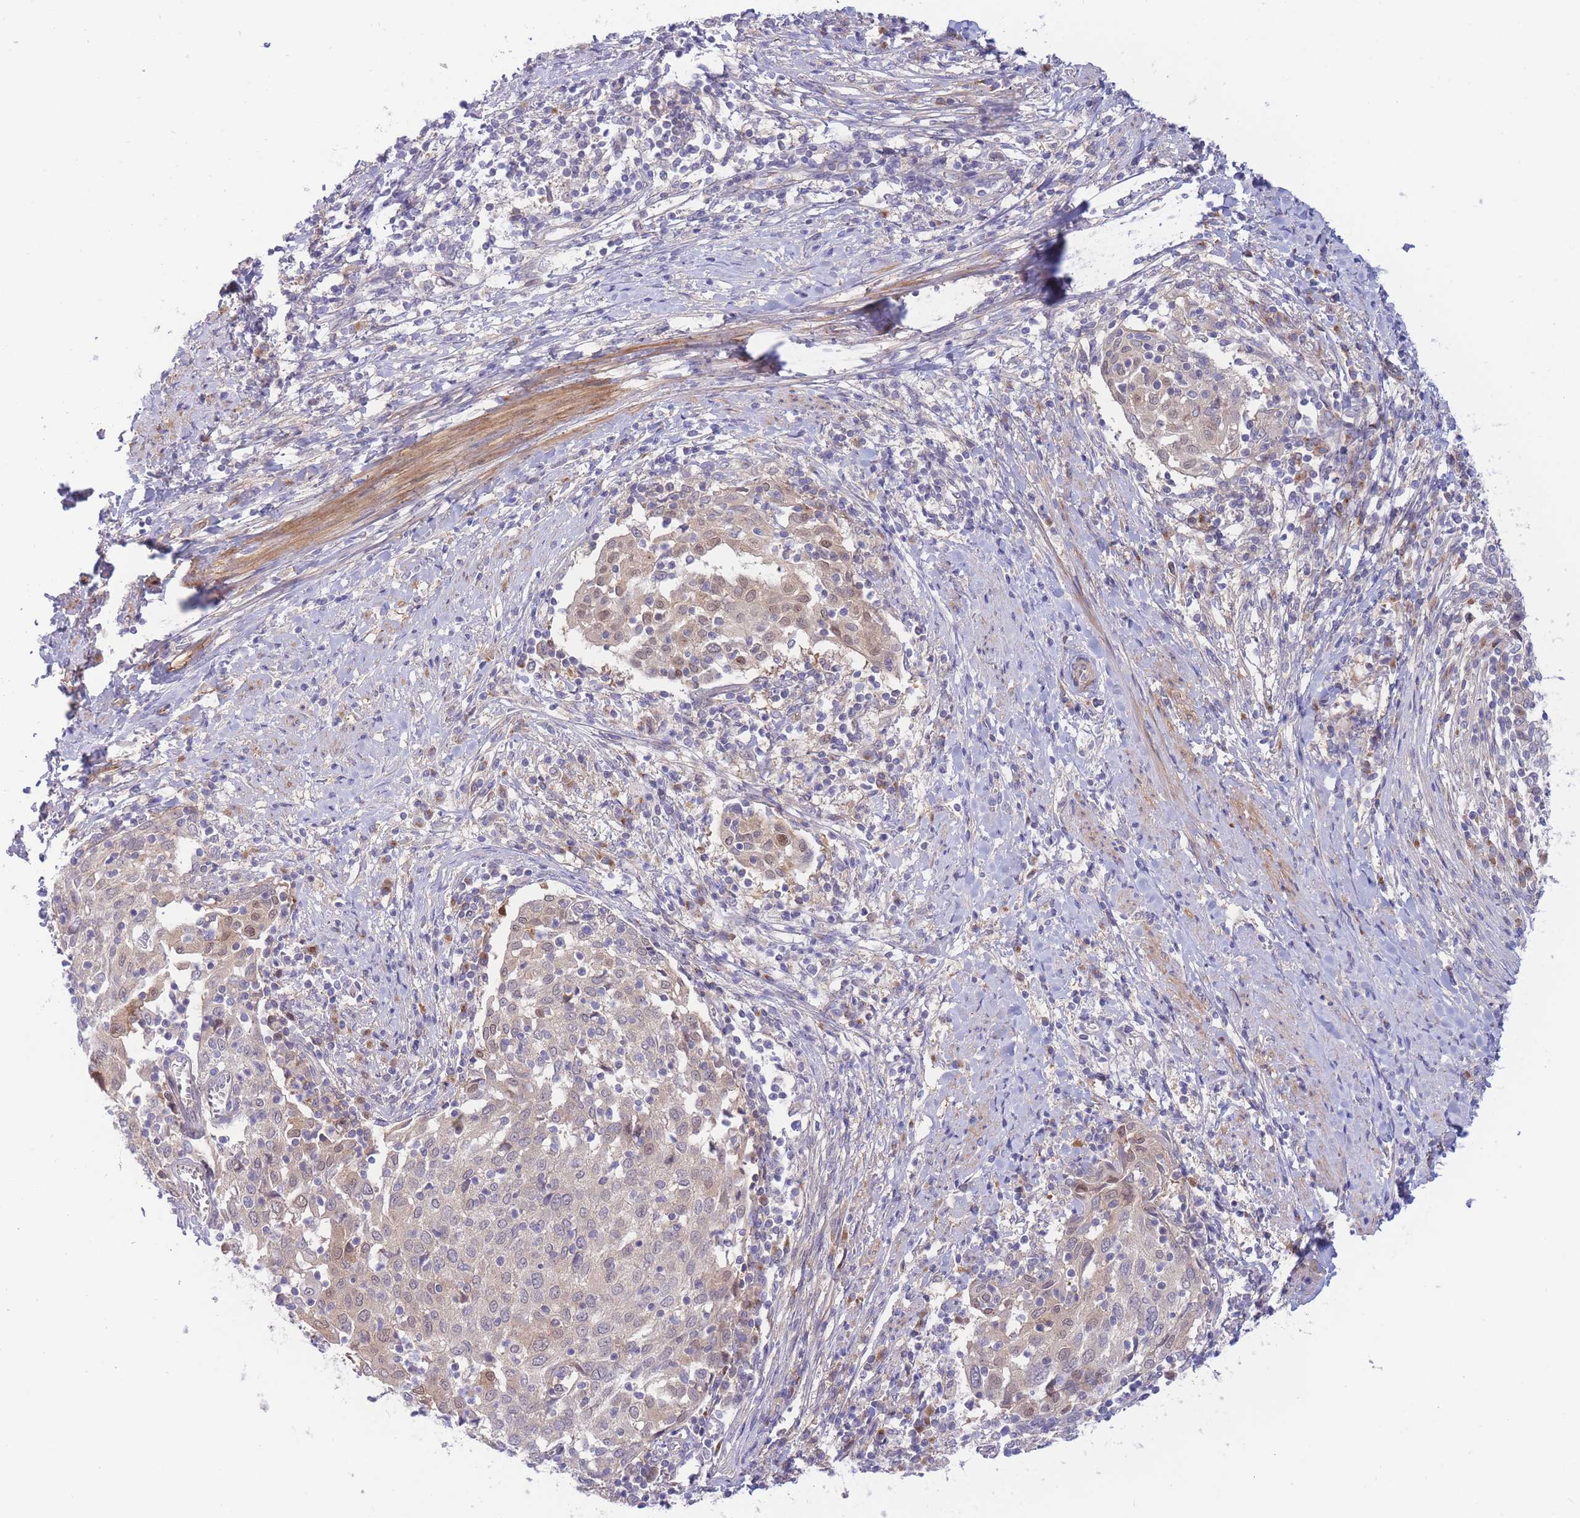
{"staining": {"intensity": "negative", "quantity": "none", "location": "none"}, "tissue": "cervical cancer", "cell_type": "Tumor cells", "image_type": "cancer", "snomed": [{"axis": "morphology", "description": "Squamous cell carcinoma, NOS"}, {"axis": "topography", "description": "Cervix"}], "caption": "Immunohistochemical staining of squamous cell carcinoma (cervical) shows no significant expression in tumor cells.", "gene": "APOL4", "patient": {"sex": "female", "age": 52}}